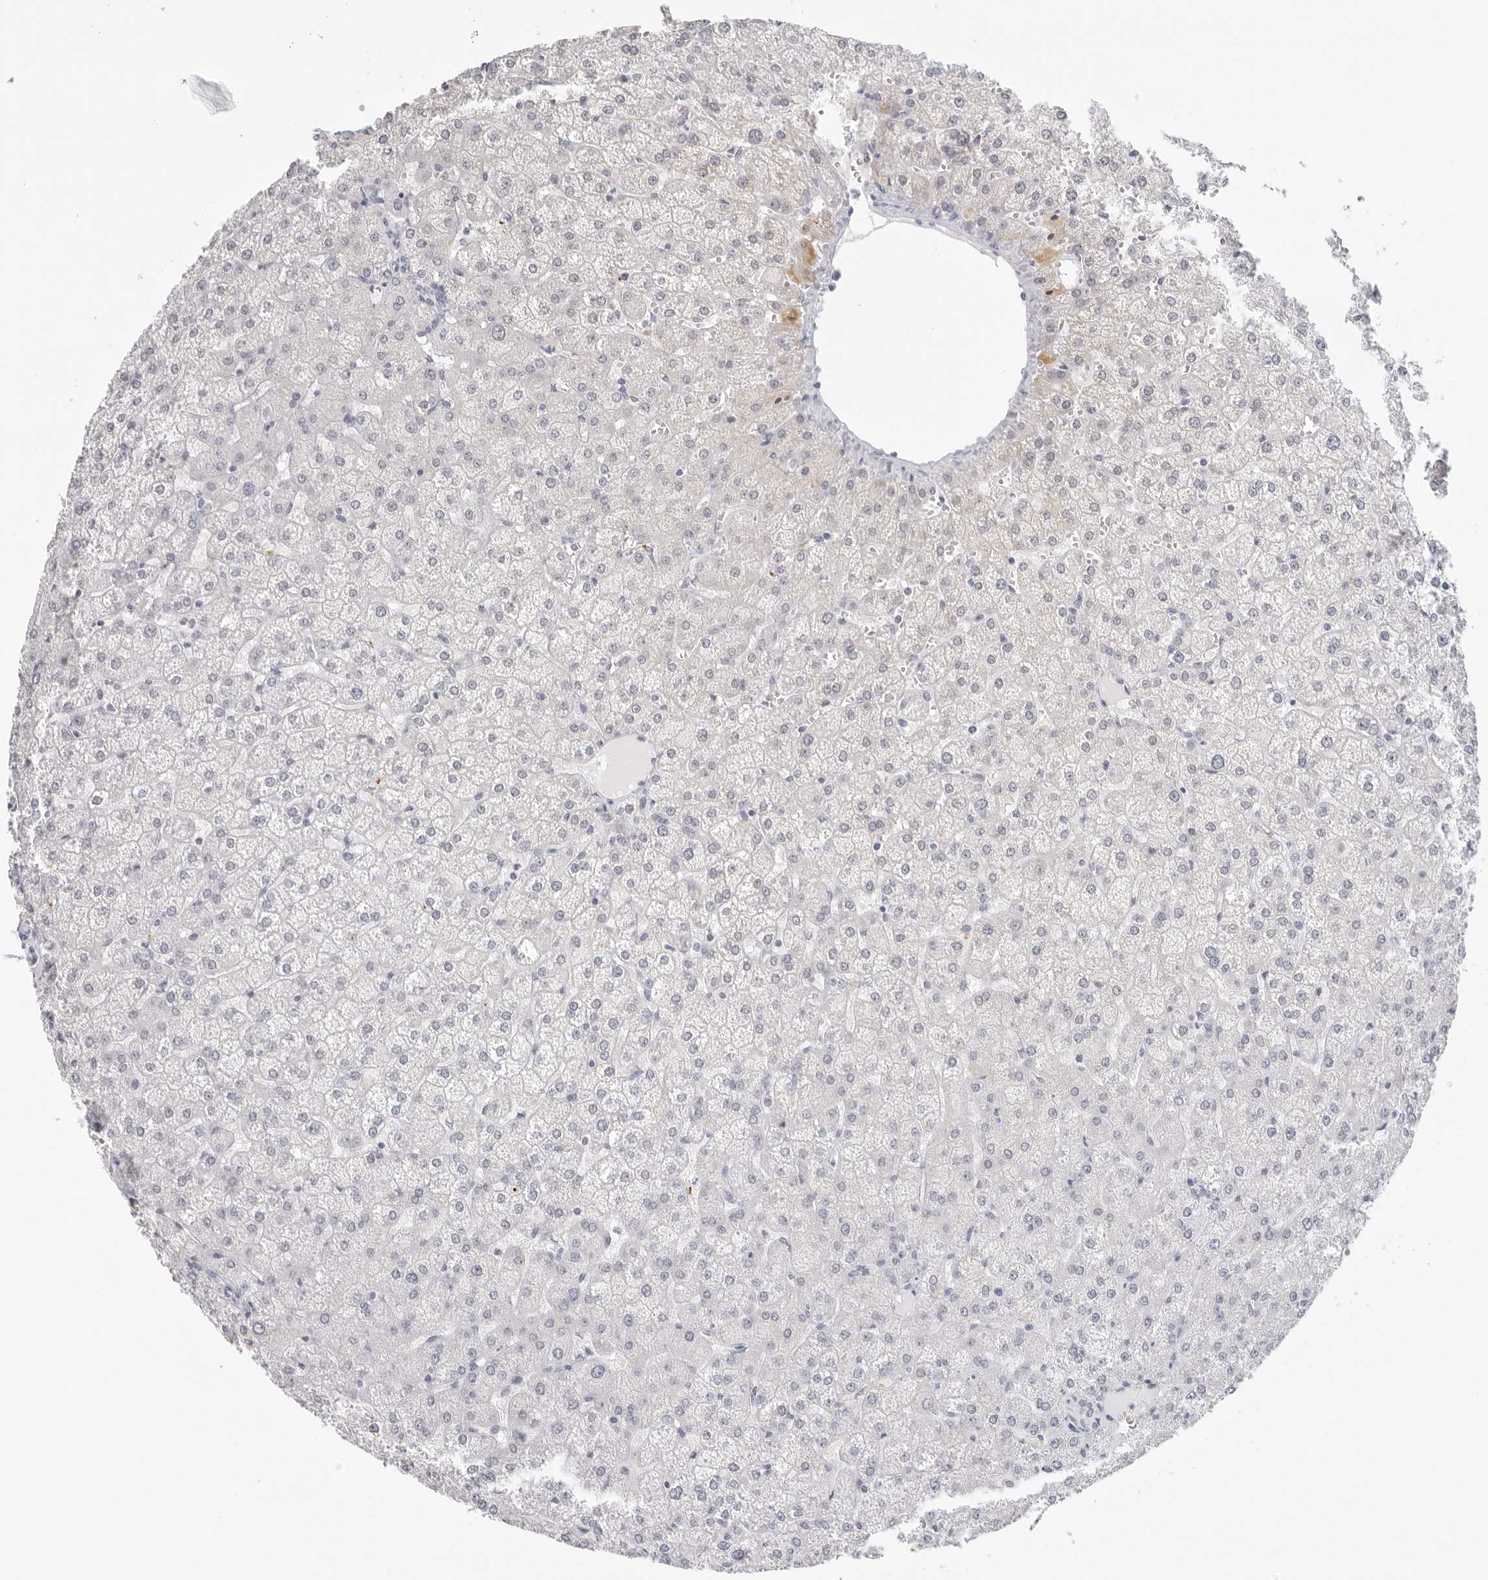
{"staining": {"intensity": "negative", "quantity": "none", "location": "none"}, "tissue": "liver", "cell_type": "Cholangiocytes", "image_type": "normal", "snomed": [{"axis": "morphology", "description": "Normal tissue, NOS"}, {"axis": "topography", "description": "Liver"}], "caption": "IHC image of benign liver: human liver stained with DAB reveals no significant protein positivity in cholangiocytes.", "gene": "AGMAT", "patient": {"sex": "female", "age": 32}}